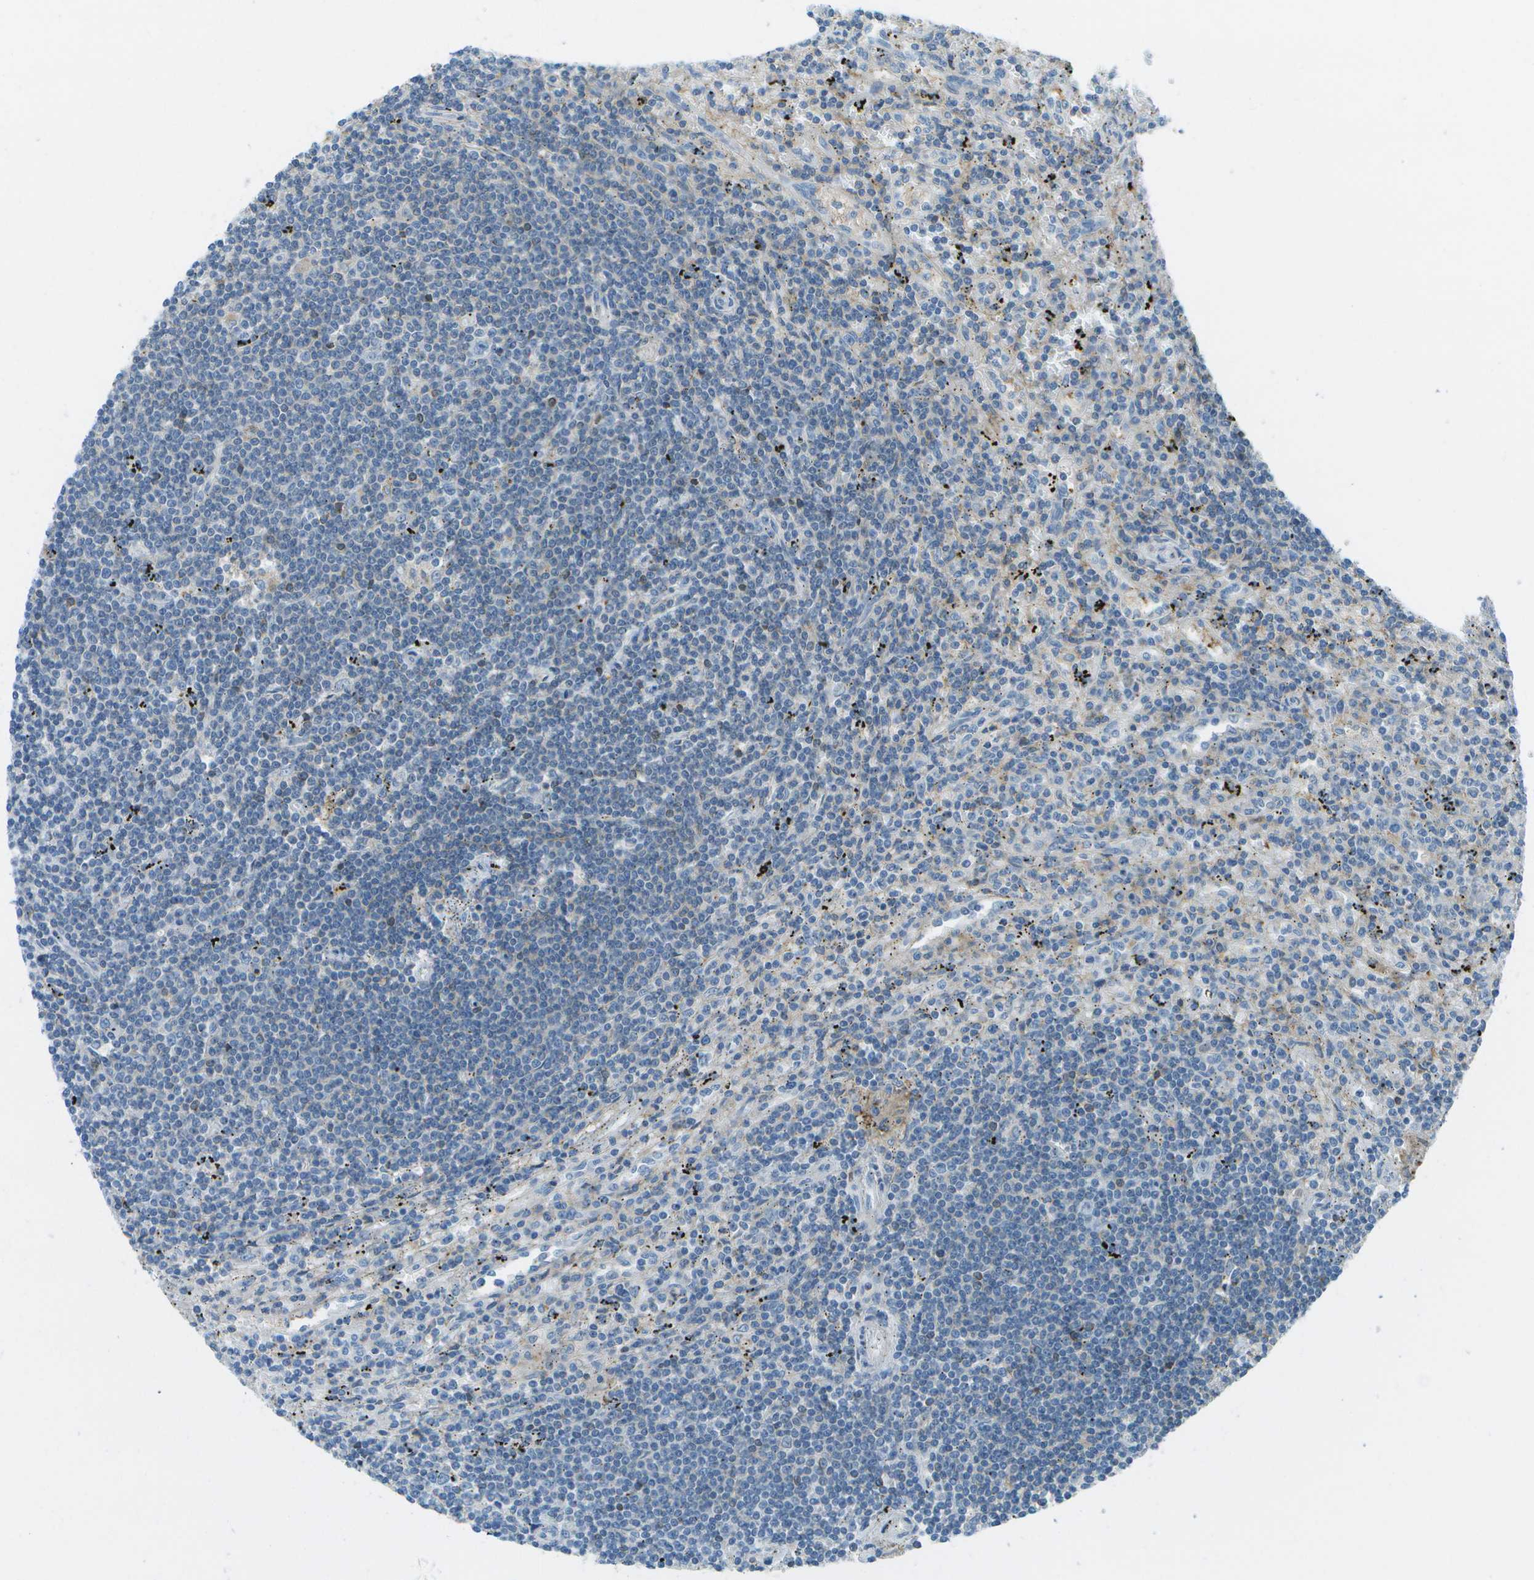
{"staining": {"intensity": "negative", "quantity": "none", "location": "none"}, "tissue": "lymphoma", "cell_type": "Tumor cells", "image_type": "cancer", "snomed": [{"axis": "morphology", "description": "Malignant lymphoma, non-Hodgkin's type, Low grade"}, {"axis": "topography", "description": "Spleen"}], "caption": "This is an IHC histopathology image of low-grade malignant lymphoma, non-Hodgkin's type. There is no staining in tumor cells.", "gene": "LRRC66", "patient": {"sex": "male", "age": 76}}